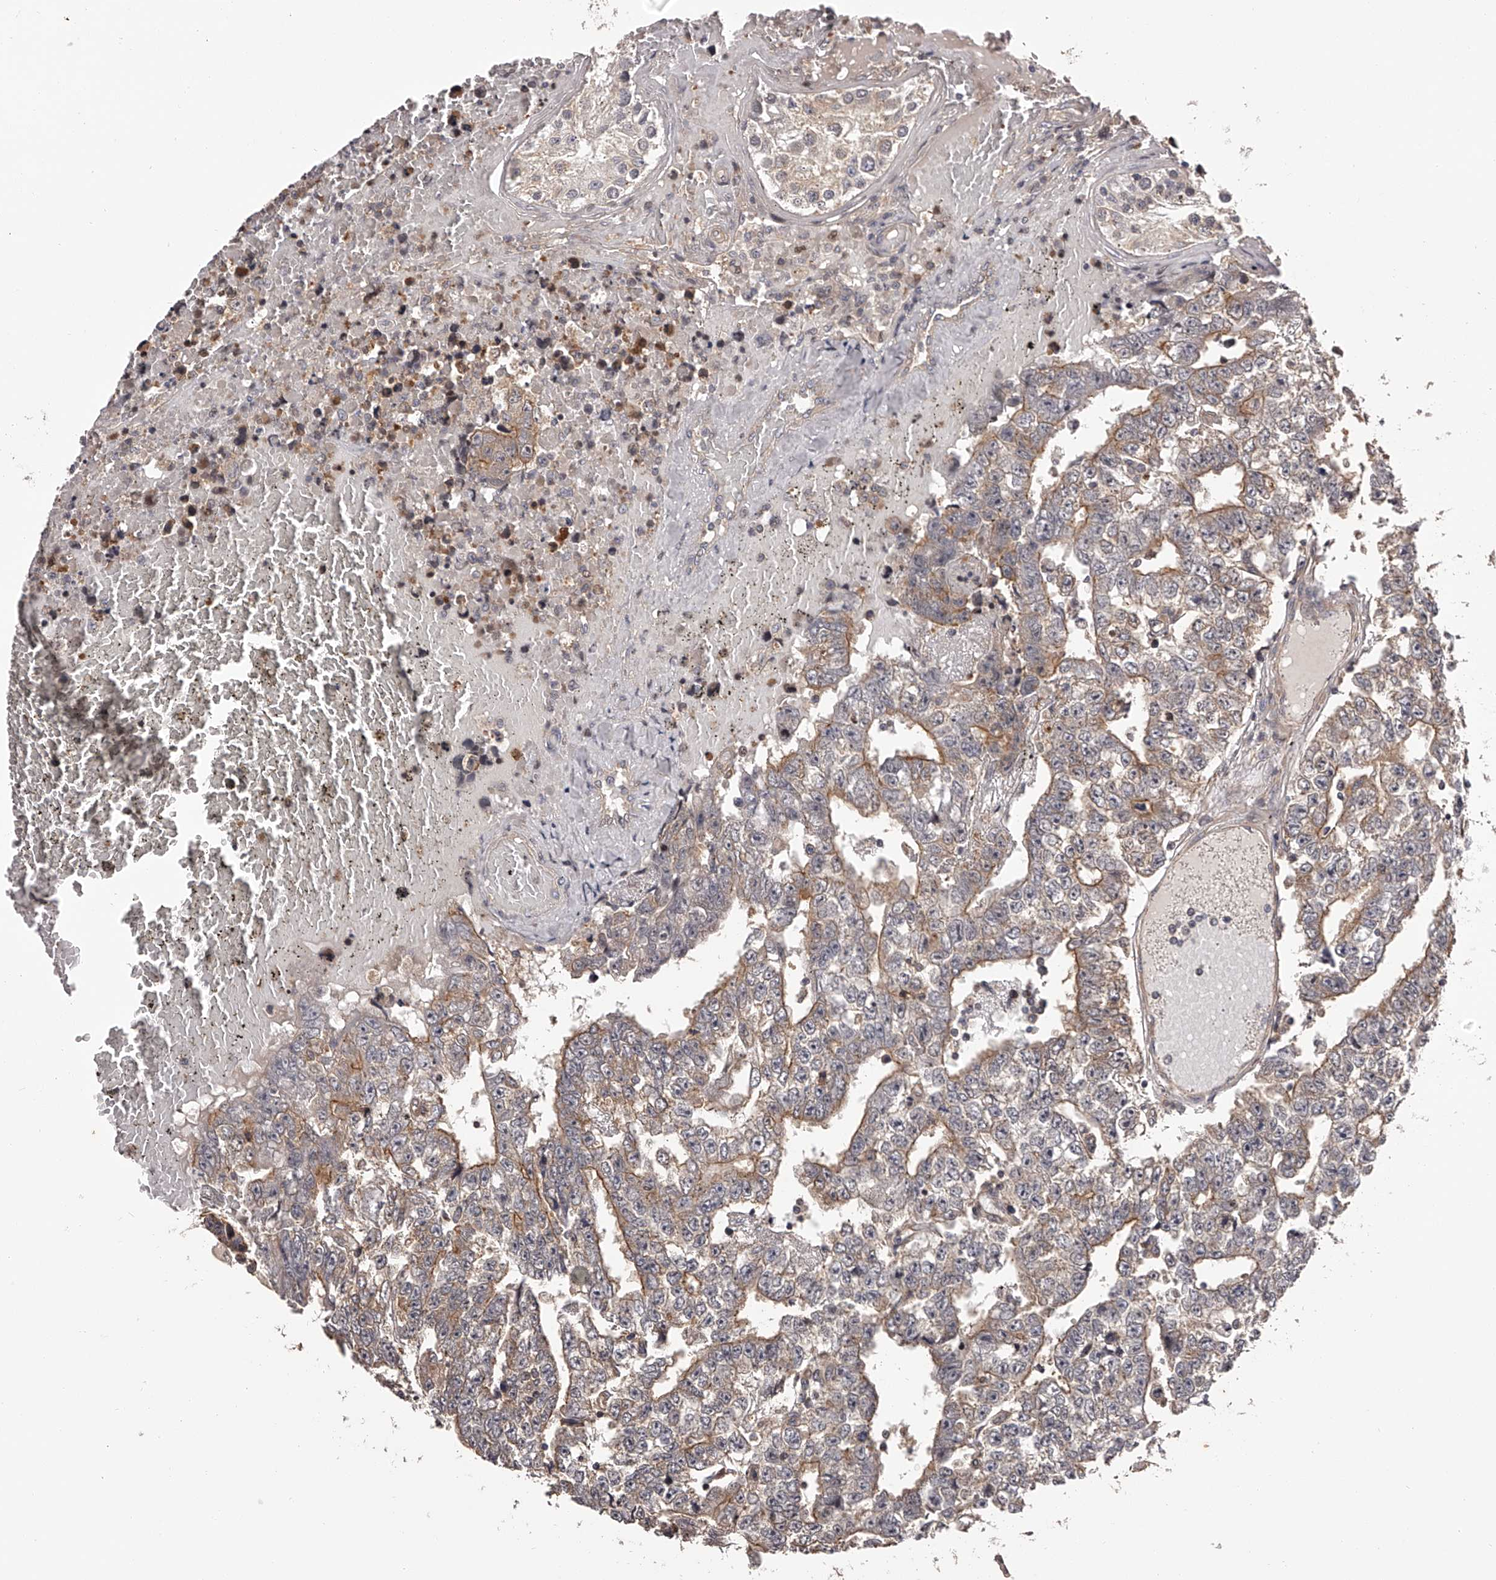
{"staining": {"intensity": "moderate", "quantity": ">75%", "location": "cytoplasmic/membranous"}, "tissue": "testis cancer", "cell_type": "Tumor cells", "image_type": "cancer", "snomed": [{"axis": "morphology", "description": "Carcinoma, Embryonal, NOS"}, {"axis": "topography", "description": "Testis"}], "caption": "Tumor cells demonstrate medium levels of moderate cytoplasmic/membranous staining in approximately >75% of cells in testis cancer. The staining is performed using DAB brown chromogen to label protein expression. The nuclei are counter-stained blue using hematoxylin.", "gene": "PFDN2", "patient": {"sex": "male", "age": 25}}